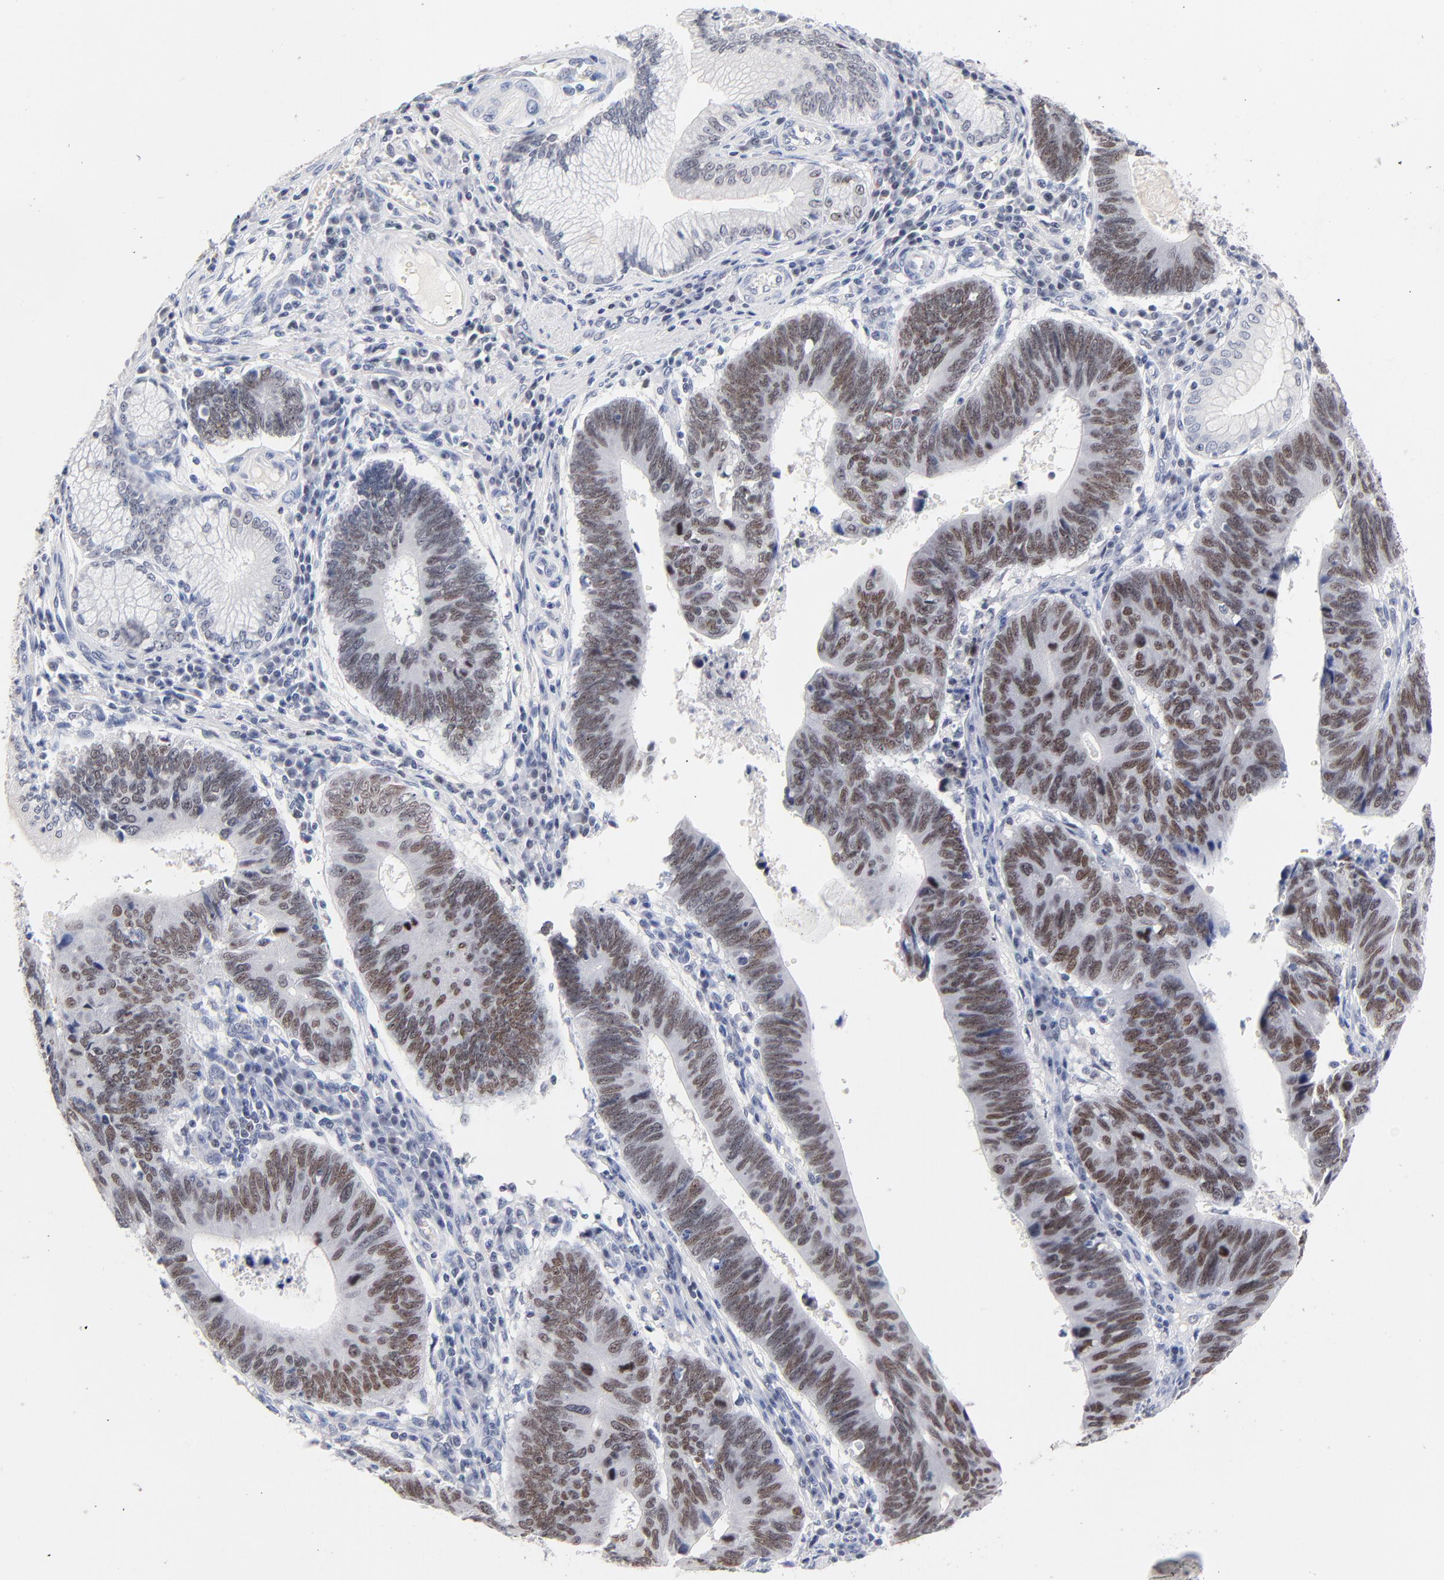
{"staining": {"intensity": "moderate", "quantity": ">75%", "location": "nuclear"}, "tissue": "stomach cancer", "cell_type": "Tumor cells", "image_type": "cancer", "snomed": [{"axis": "morphology", "description": "Adenocarcinoma, NOS"}, {"axis": "topography", "description": "Stomach"}], "caption": "Immunohistochemistry (IHC) micrograph of human stomach cancer stained for a protein (brown), which reveals medium levels of moderate nuclear staining in about >75% of tumor cells.", "gene": "ORC2", "patient": {"sex": "male", "age": 59}}